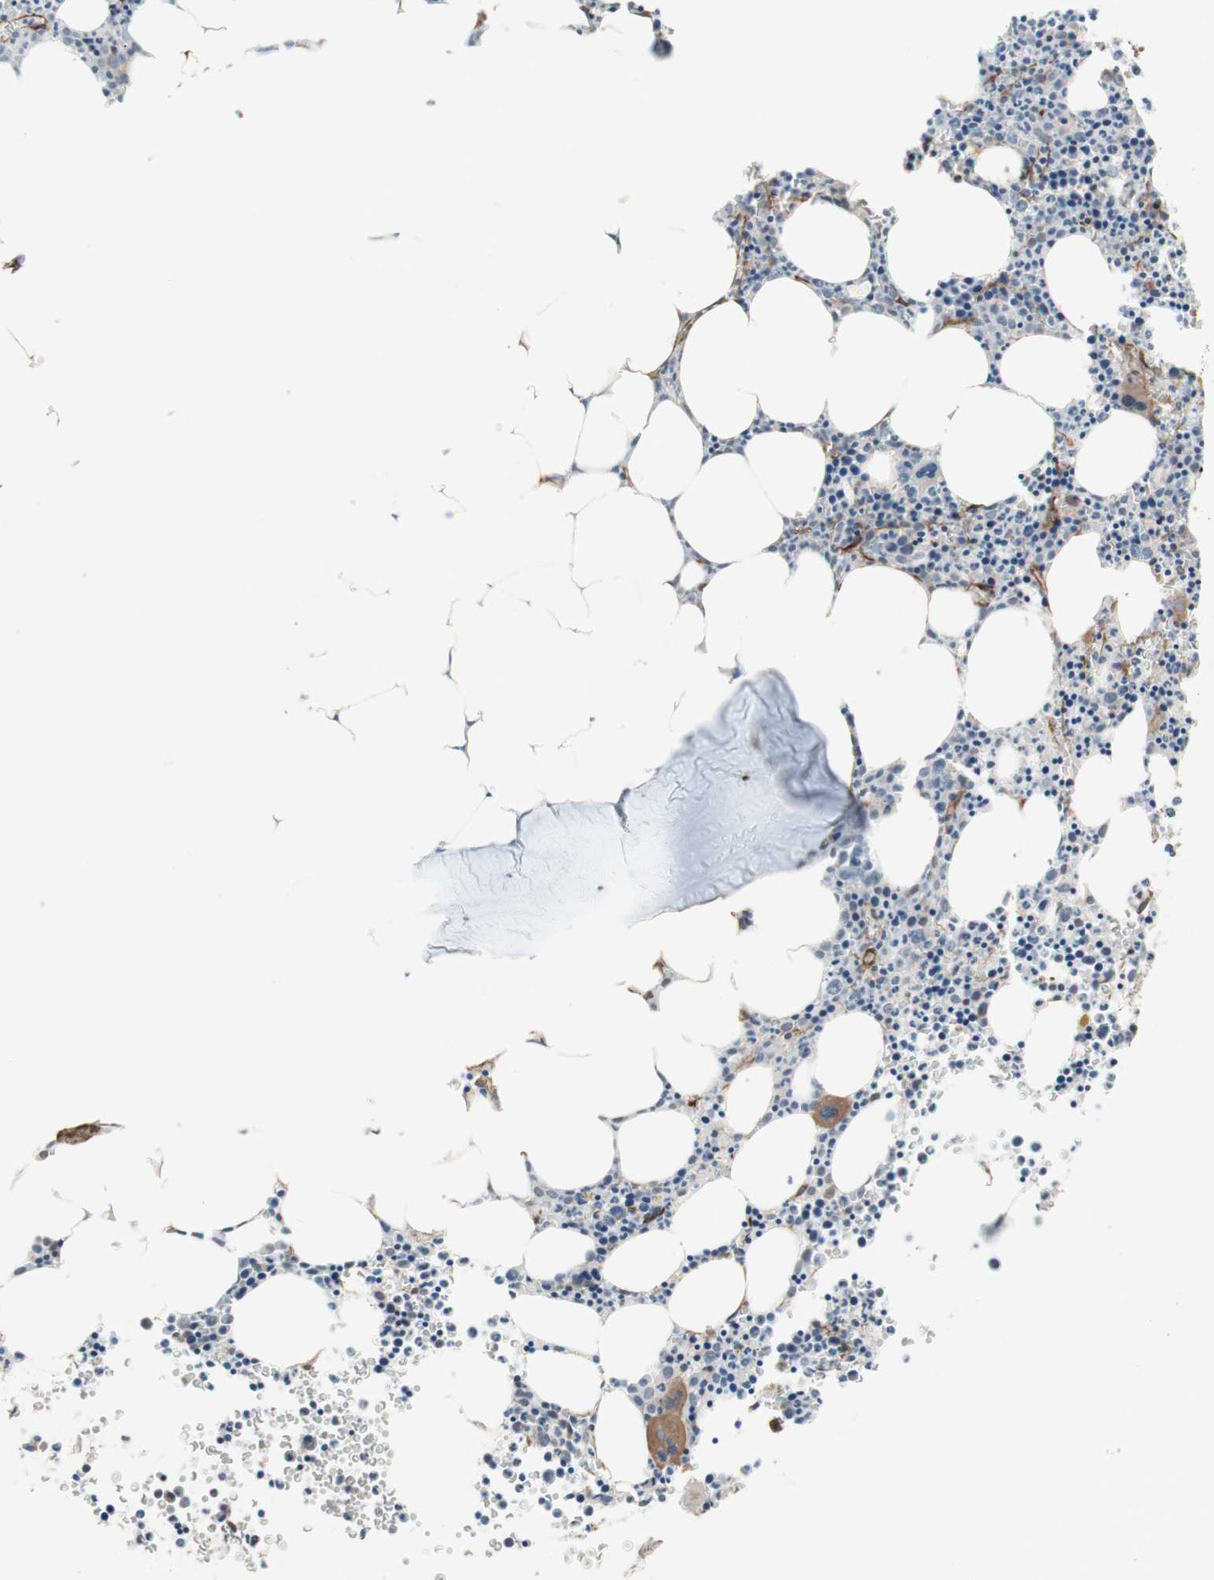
{"staining": {"intensity": "moderate", "quantity": ">75%", "location": "cytoplasmic/membranous"}, "tissue": "bone marrow", "cell_type": "Hematopoietic cells", "image_type": "normal", "snomed": [{"axis": "morphology", "description": "Normal tissue, NOS"}, {"axis": "morphology", "description": "Inflammation, NOS"}, {"axis": "topography", "description": "Bone marrow"}], "caption": "Unremarkable bone marrow was stained to show a protein in brown. There is medium levels of moderate cytoplasmic/membranous staining in about >75% of hematopoietic cells. (IHC, brightfield microscopy, high magnification).", "gene": "CNN3", "patient": {"sex": "female", "age": 61}}